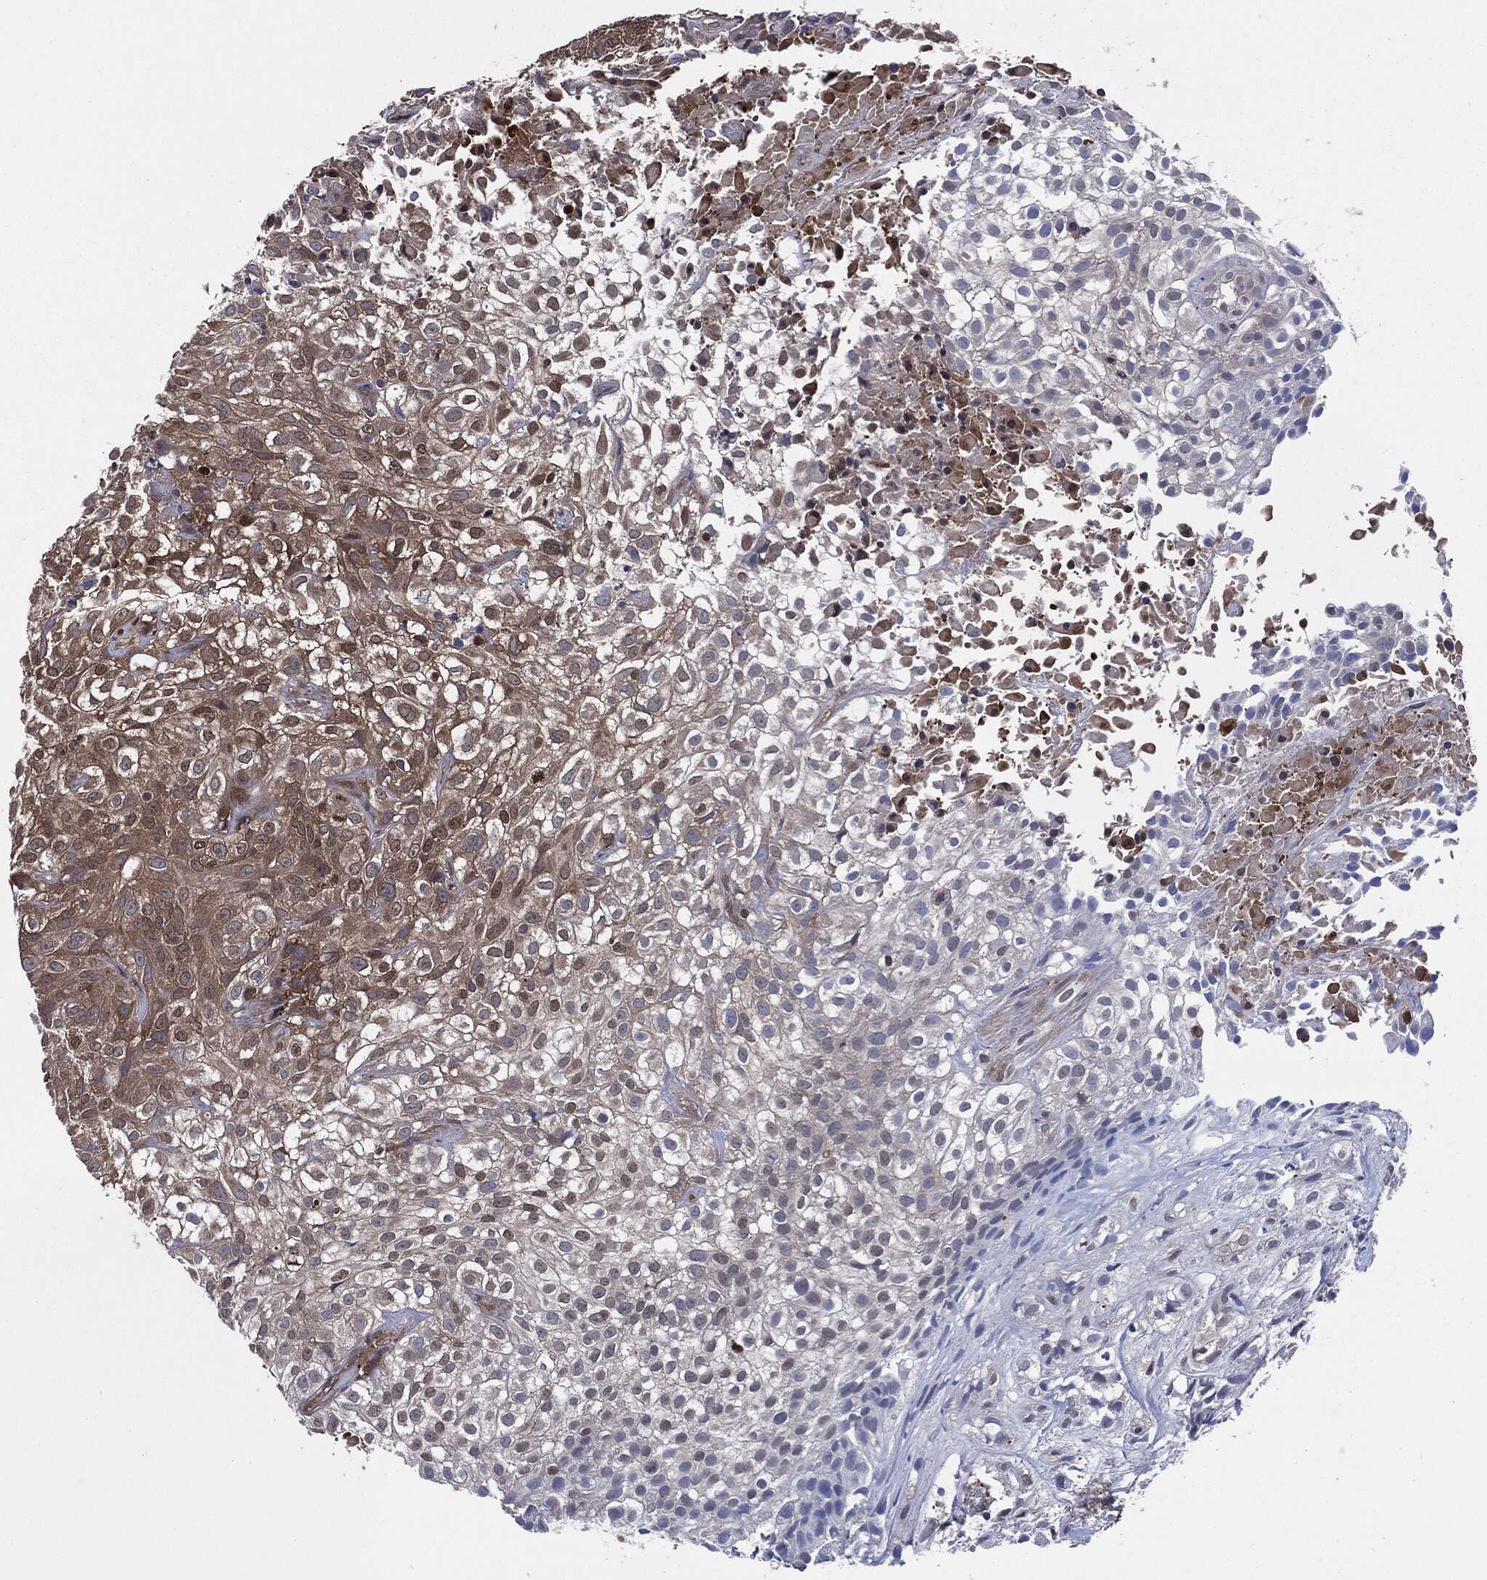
{"staining": {"intensity": "moderate", "quantity": "25%-75%", "location": "cytoplasmic/membranous"}, "tissue": "urothelial cancer", "cell_type": "Tumor cells", "image_type": "cancer", "snomed": [{"axis": "morphology", "description": "Urothelial carcinoma, High grade"}, {"axis": "topography", "description": "Urinary bladder"}], "caption": "This histopathology image exhibits IHC staining of human urothelial cancer, with medium moderate cytoplasmic/membranous positivity in approximately 25%-75% of tumor cells.", "gene": "XPNPEP1", "patient": {"sex": "male", "age": 56}}